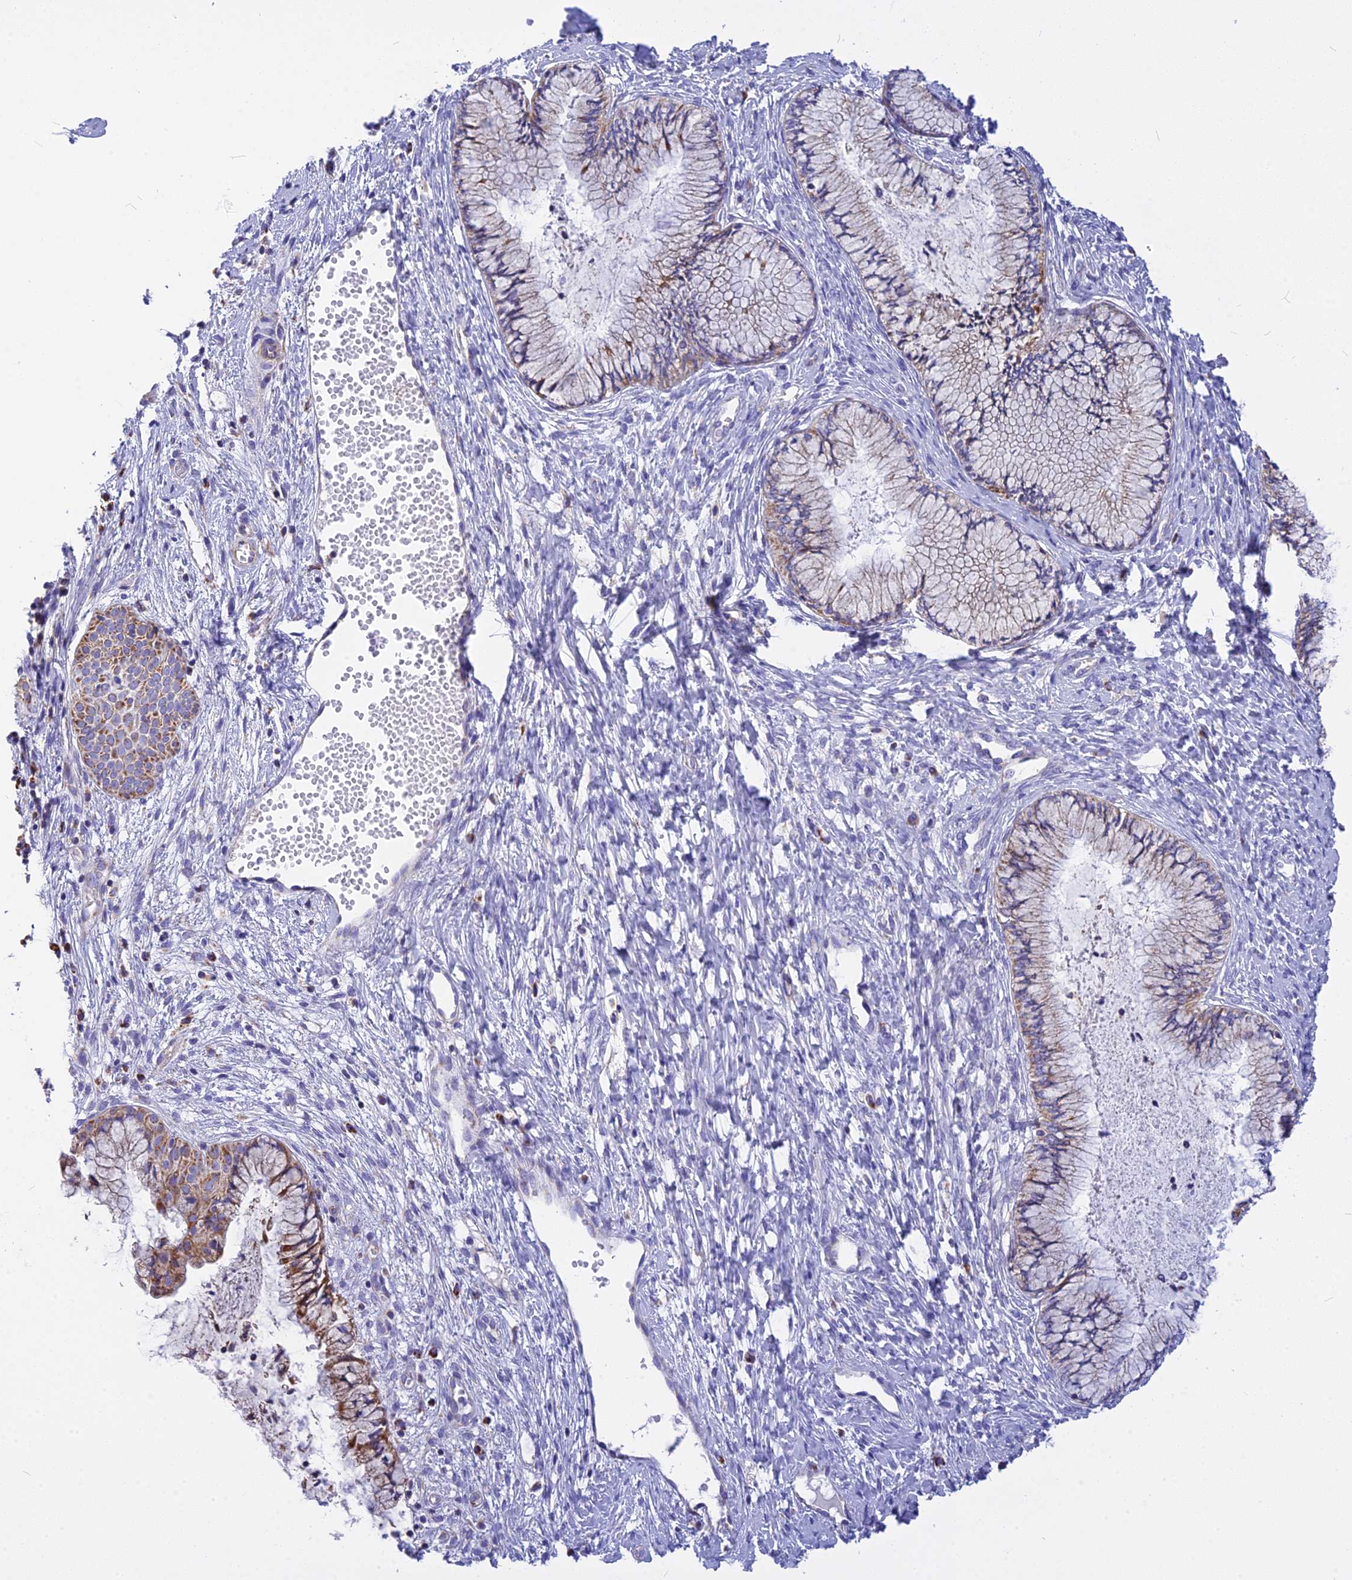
{"staining": {"intensity": "moderate", "quantity": "25%-75%", "location": "cytoplasmic/membranous"}, "tissue": "cervix", "cell_type": "Glandular cells", "image_type": "normal", "snomed": [{"axis": "morphology", "description": "Normal tissue, NOS"}, {"axis": "topography", "description": "Cervix"}], "caption": "The image demonstrates a brown stain indicating the presence of a protein in the cytoplasmic/membranous of glandular cells in cervix. Immunohistochemistry (ihc) stains the protein of interest in brown and the nuclei are stained blue.", "gene": "VDAC2", "patient": {"sex": "female", "age": 42}}